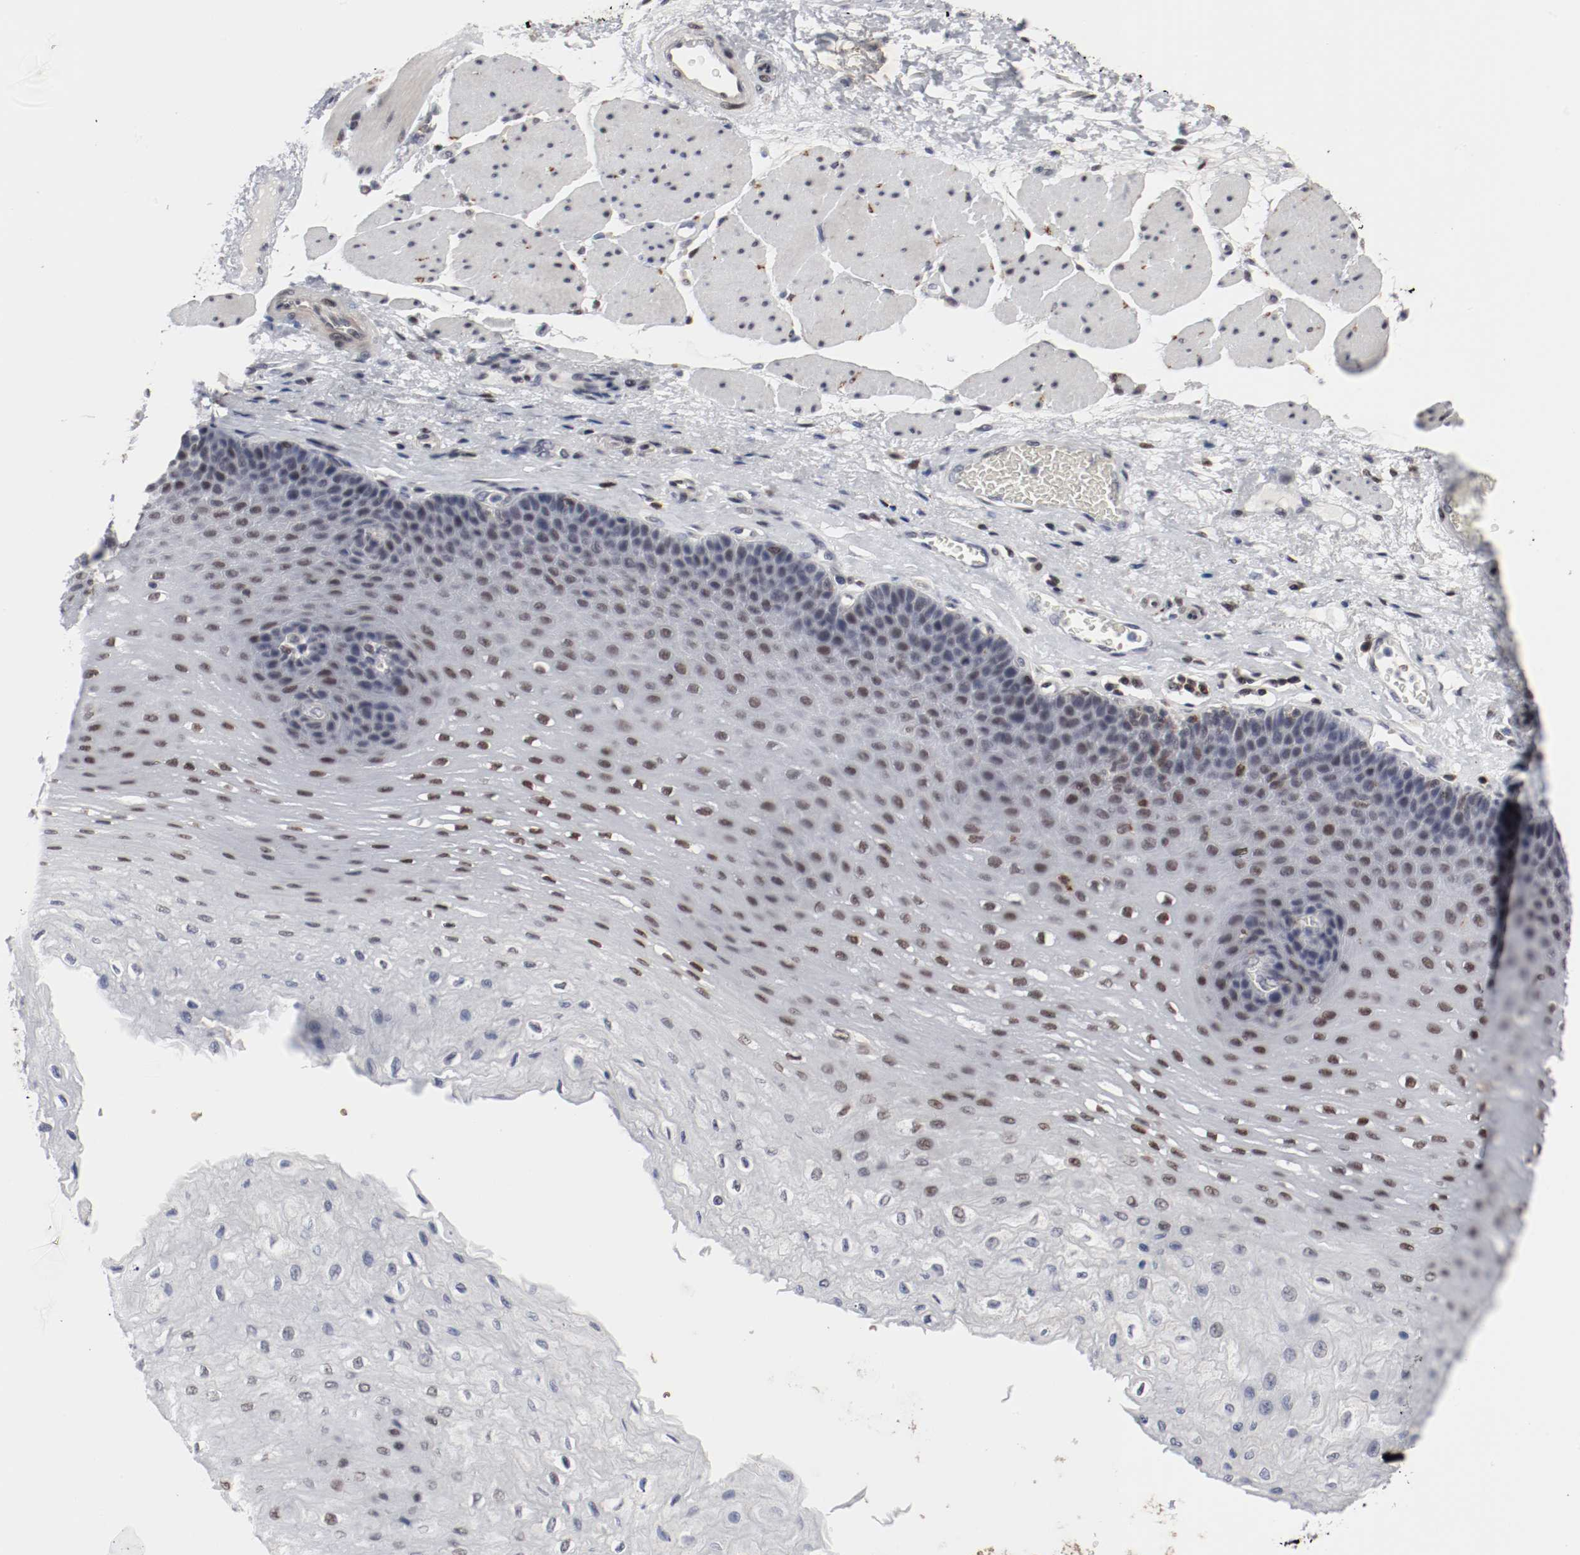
{"staining": {"intensity": "moderate", "quantity": "25%-75%", "location": "nuclear"}, "tissue": "esophagus", "cell_type": "Squamous epithelial cells", "image_type": "normal", "snomed": [{"axis": "morphology", "description": "Normal tissue, NOS"}, {"axis": "topography", "description": "Esophagus"}], "caption": "Immunohistochemical staining of benign human esophagus reveals medium levels of moderate nuclear expression in about 25%-75% of squamous epithelial cells.", "gene": "JUND", "patient": {"sex": "female", "age": 72}}